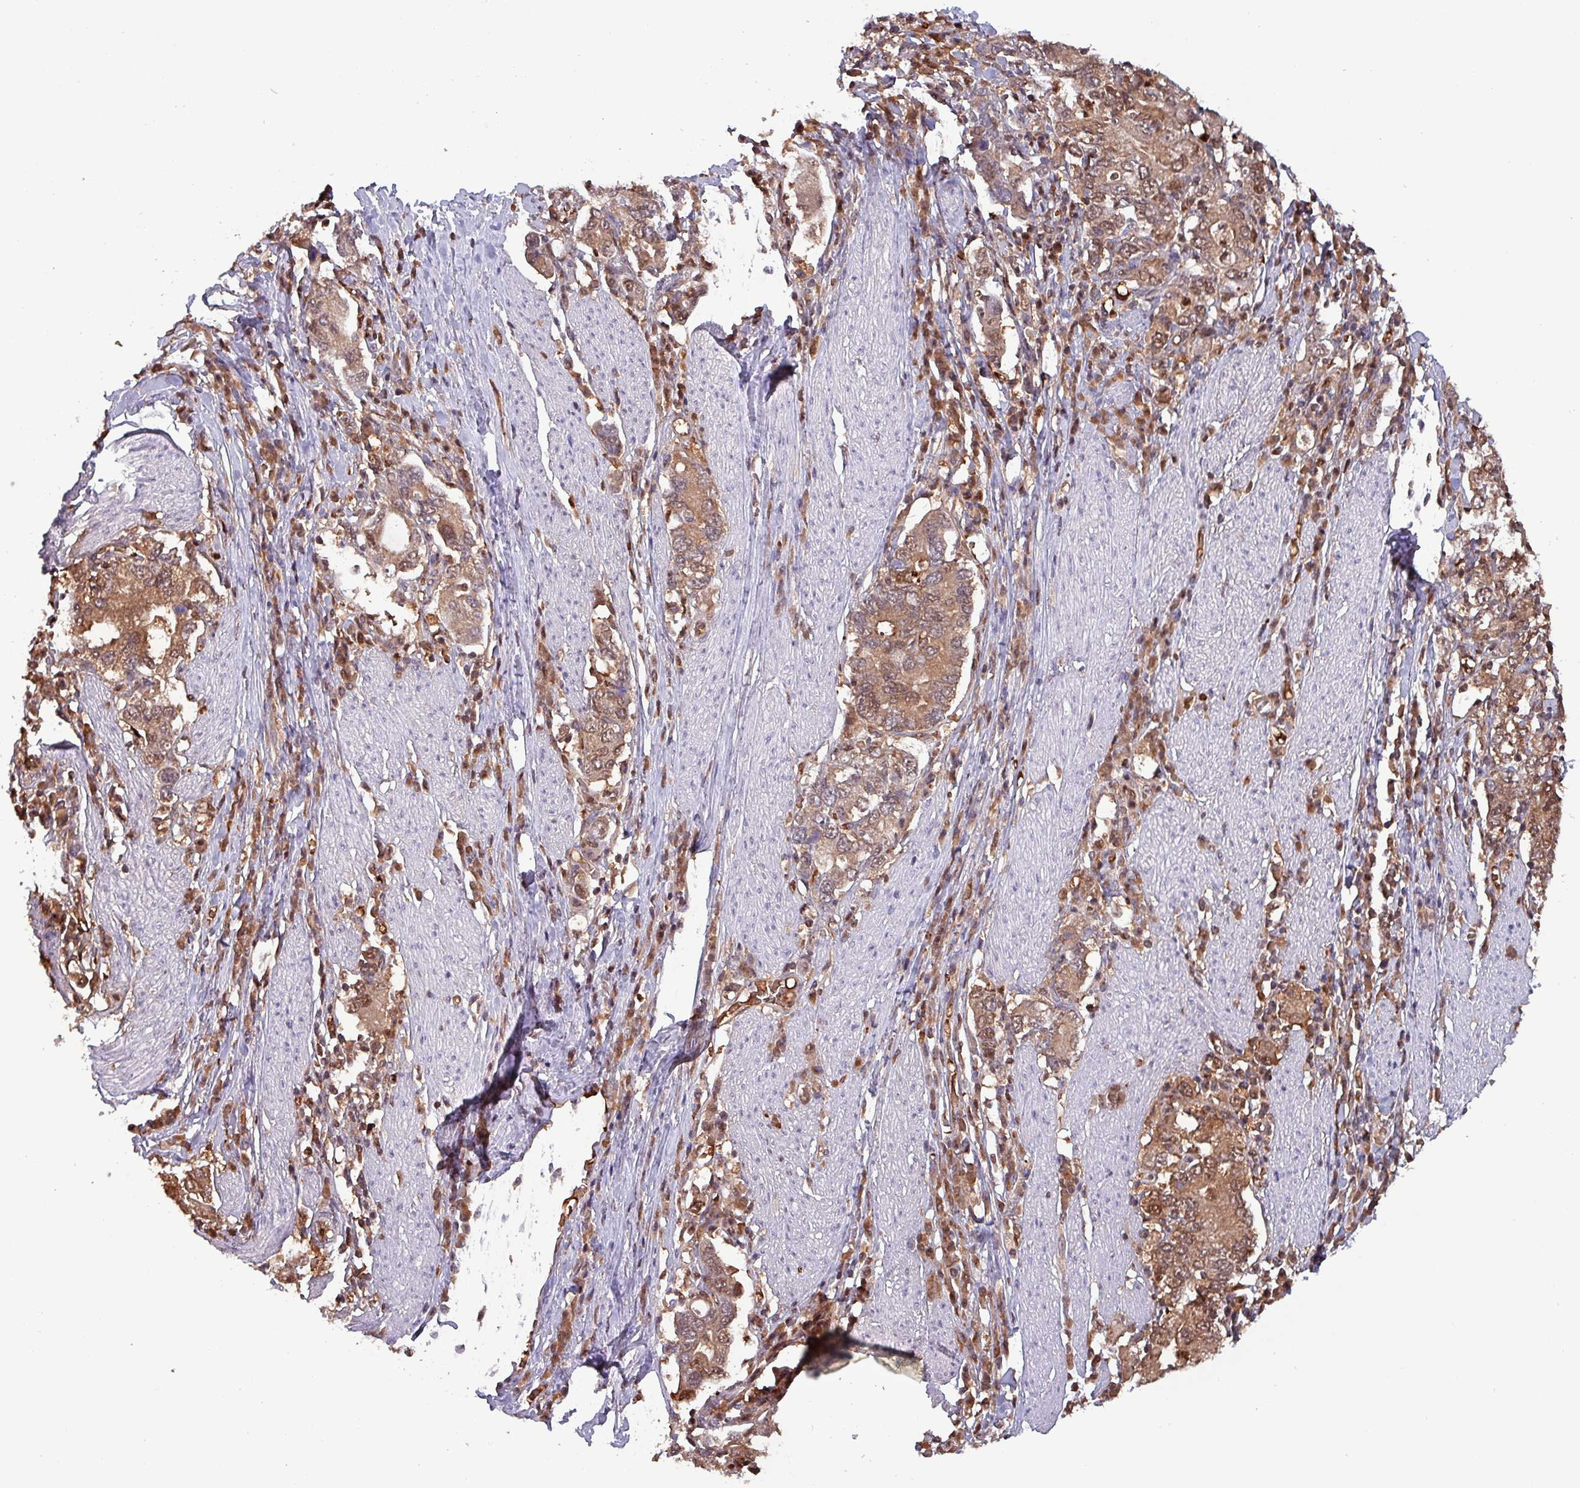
{"staining": {"intensity": "moderate", "quantity": ">75%", "location": "cytoplasmic/membranous,nuclear"}, "tissue": "stomach cancer", "cell_type": "Tumor cells", "image_type": "cancer", "snomed": [{"axis": "morphology", "description": "Adenocarcinoma, NOS"}, {"axis": "topography", "description": "Stomach, upper"}, {"axis": "topography", "description": "Stomach"}], "caption": "Immunohistochemical staining of human adenocarcinoma (stomach) displays medium levels of moderate cytoplasmic/membranous and nuclear protein staining in approximately >75% of tumor cells.", "gene": "PSMB8", "patient": {"sex": "male", "age": 62}}